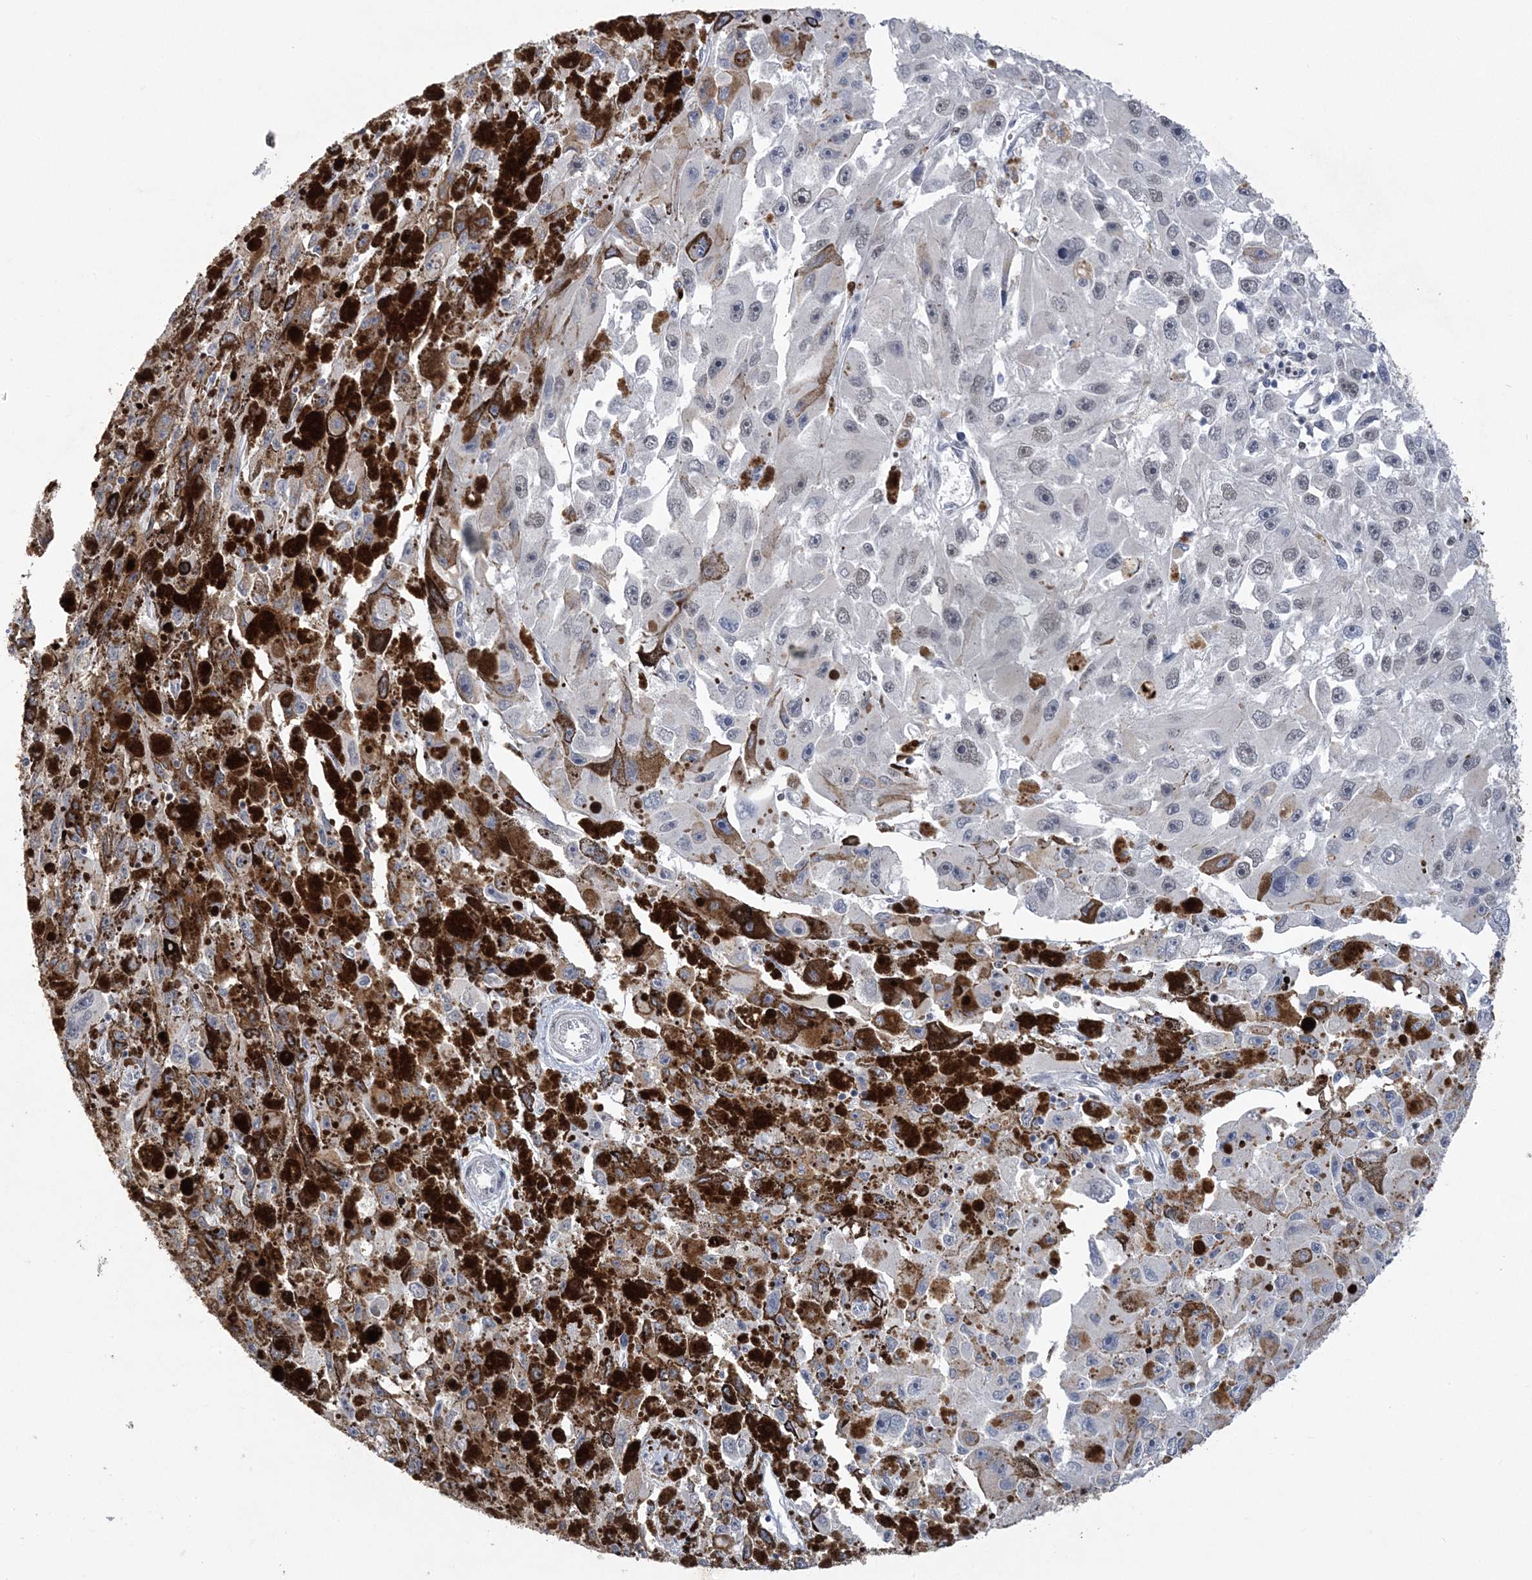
{"staining": {"intensity": "strong", "quantity": "25%-75%", "location": "cytoplasmic/membranous,nuclear"}, "tissue": "melanoma", "cell_type": "Tumor cells", "image_type": "cancer", "snomed": [{"axis": "morphology", "description": "Malignant melanoma, NOS"}, {"axis": "topography", "description": "Skin"}], "caption": "A histopathology image of human malignant melanoma stained for a protein shows strong cytoplasmic/membranous and nuclear brown staining in tumor cells.", "gene": "ZBTB7A", "patient": {"sex": "female", "age": 104}}